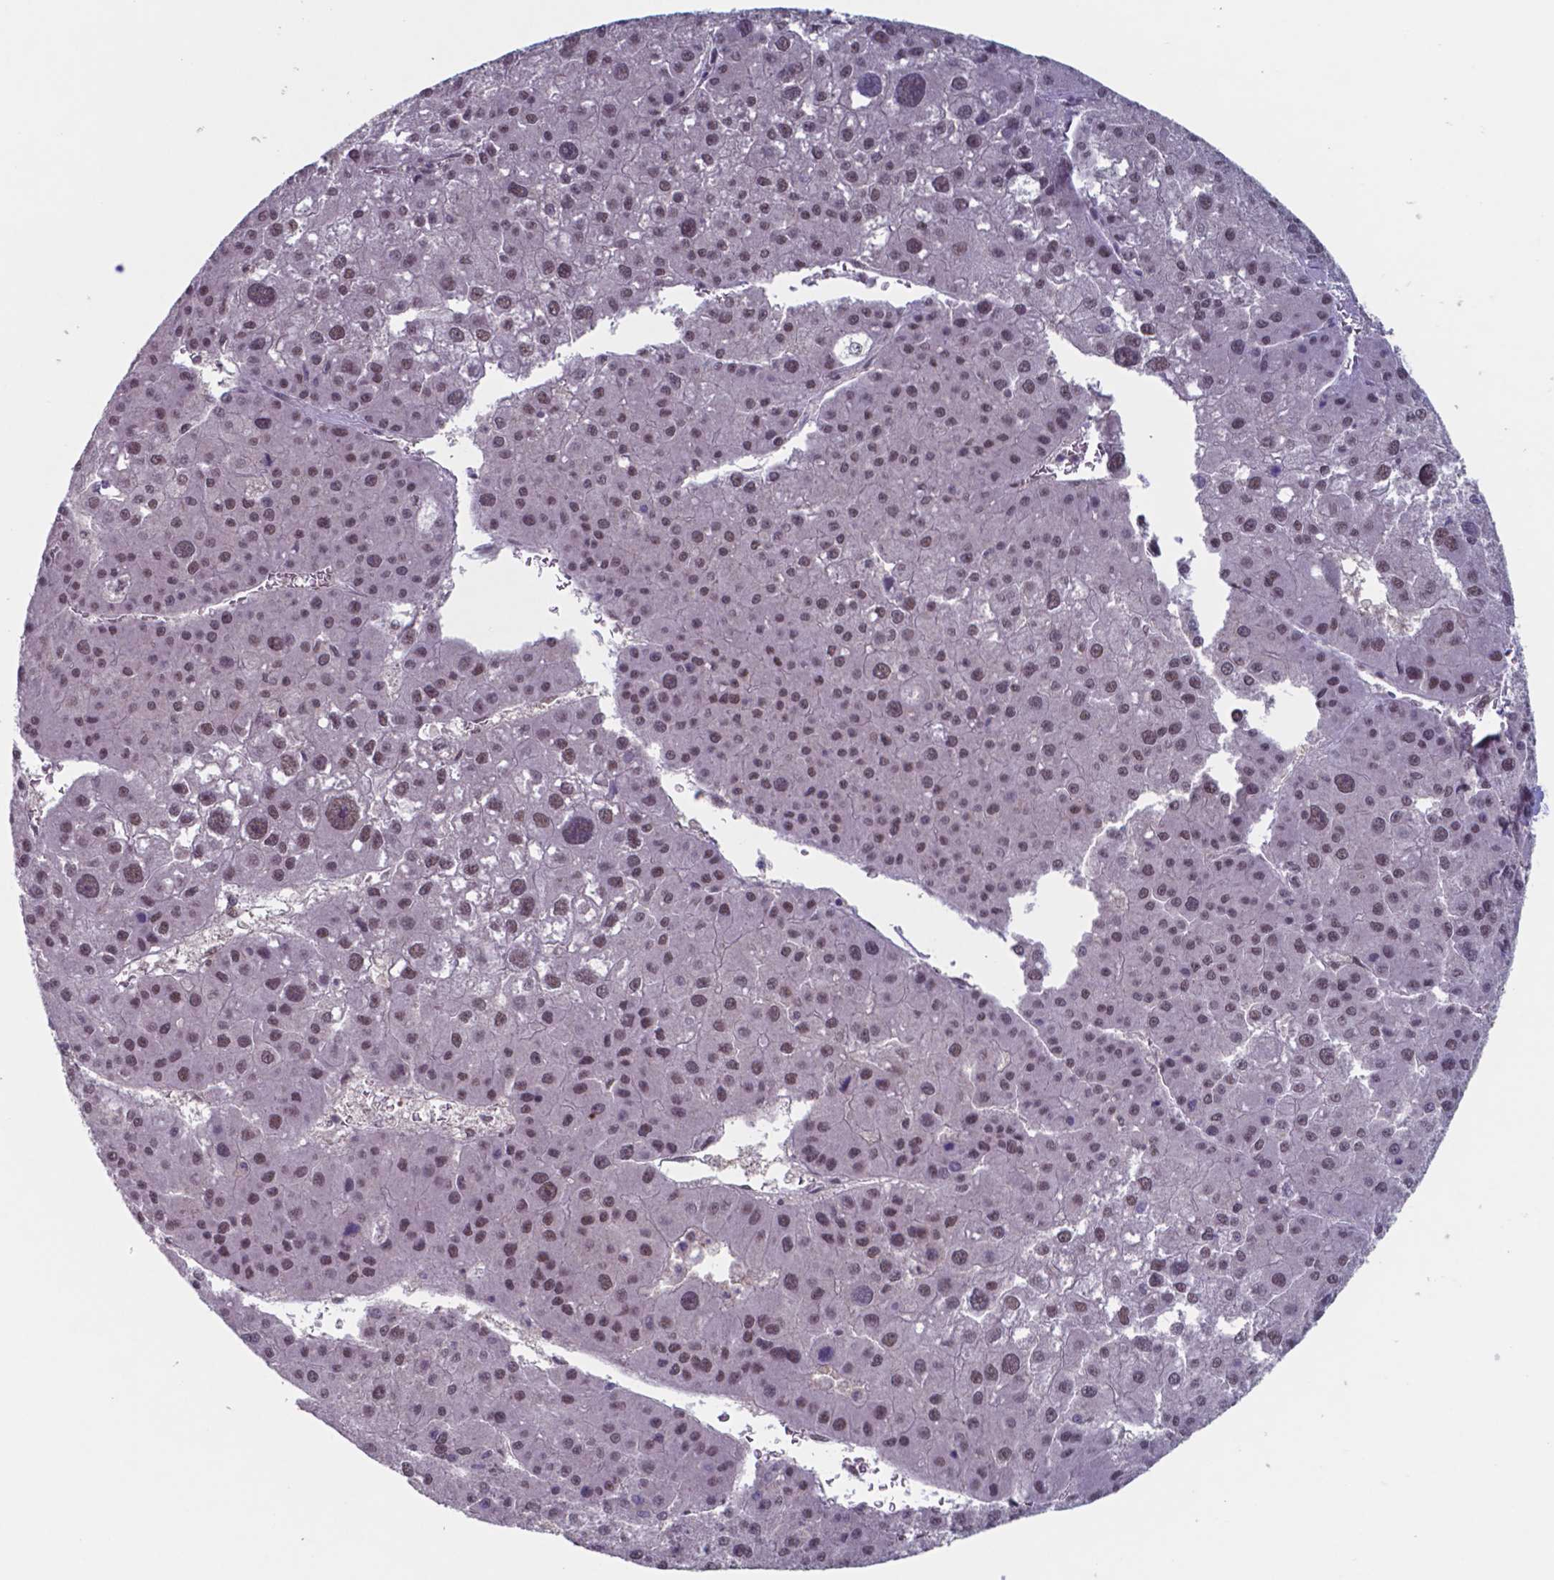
{"staining": {"intensity": "moderate", "quantity": "25%-75%", "location": "nuclear"}, "tissue": "liver cancer", "cell_type": "Tumor cells", "image_type": "cancer", "snomed": [{"axis": "morphology", "description": "Carcinoma, Hepatocellular, NOS"}, {"axis": "topography", "description": "Liver"}], "caption": "Immunohistochemical staining of human liver cancer shows medium levels of moderate nuclear expression in about 25%-75% of tumor cells.", "gene": "UBA1", "patient": {"sex": "male", "age": 73}}